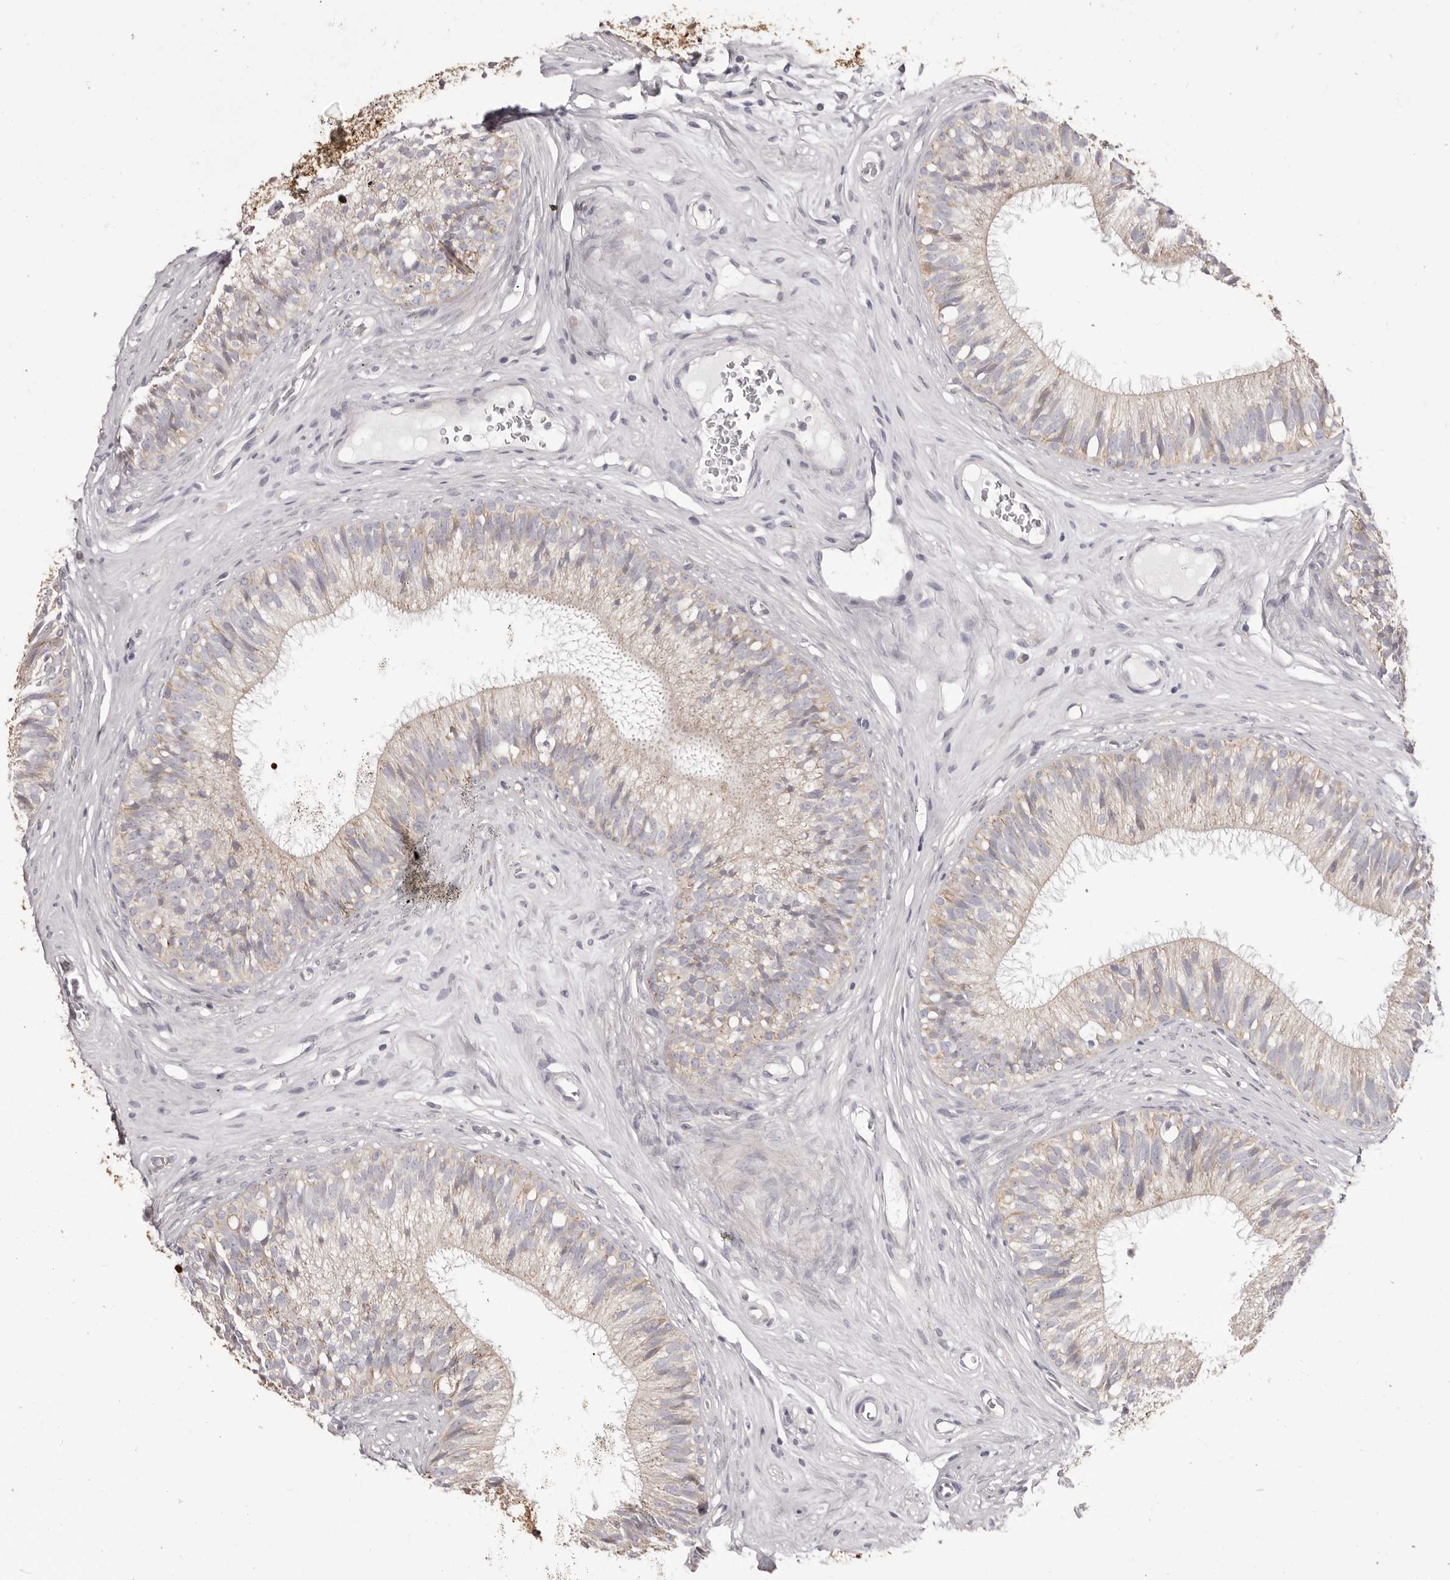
{"staining": {"intensity": "weak", "quantity": "<25%", "location": "cytoplasmic/membranous"}, "tissue": "epididymis", "cell_type": "Glandular cells", "image_type": "normal", "snomed": [{"axis": "morphology", "description": "Normal tissue, NOS"}, {"axis": "topography", "description": "Epididymis"}], "caption": "Immunohistochemistry (IHC) of benign human epididymis reveals no staining in glandular cells.", "gene": "OTUD3", "patient": {"sex": "male", "age": 29}}